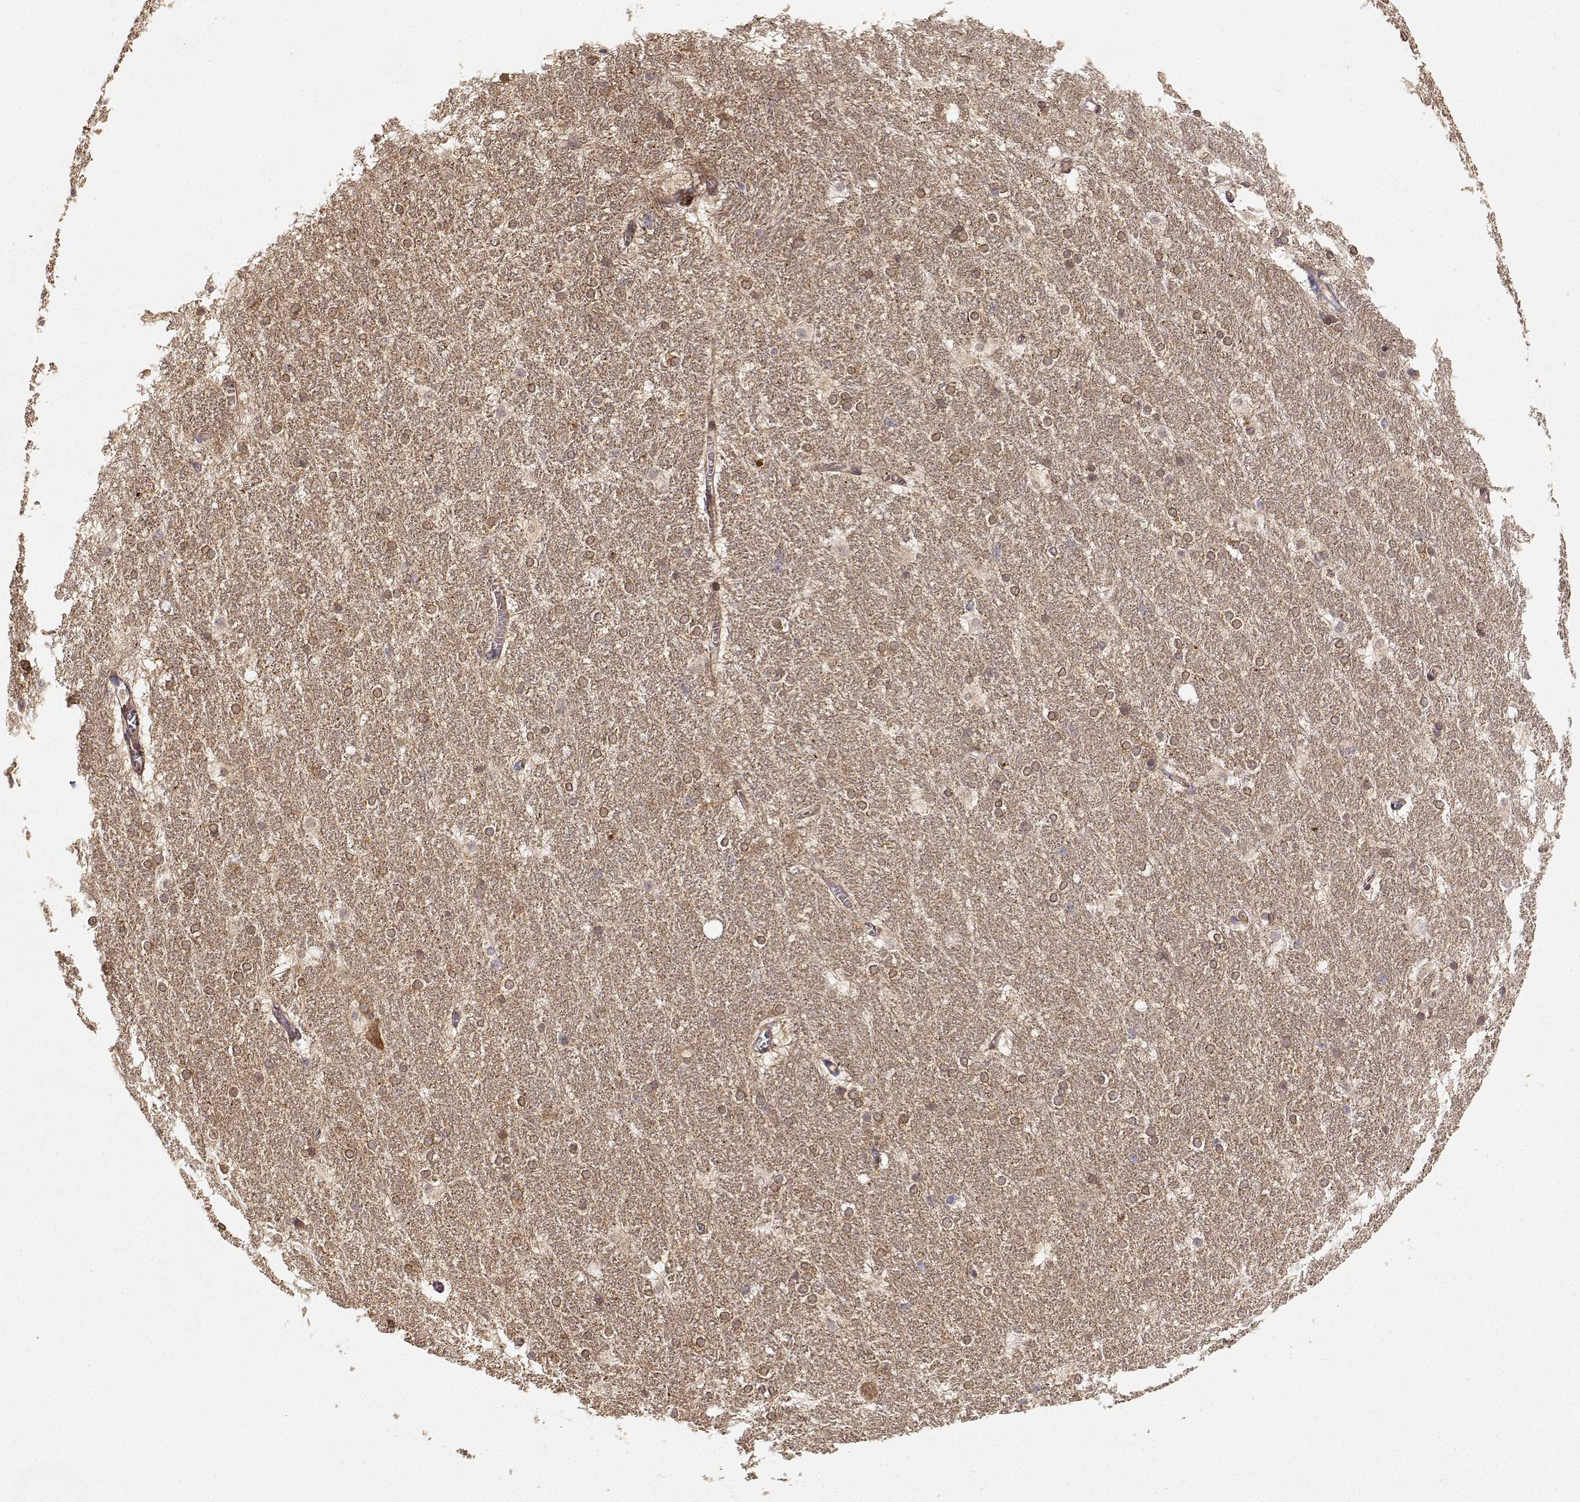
{"staining": {"intensity": "weak", "quantity": "<25%", "location": "cytoplasmic/membranous"}, "tissue": "hippocampus", "cell_type": "Glial cells", "image_type": "normal", "snomed": [{"axis": "morphology", "description": "Normal tissue, NOS"}, {"axis": "topography", "description": "Cerebral cortex"}, {"axis": "topography", "description": "Hippocampus"}], "caption": "IHC photomicrograph of benign hippocampus: human hippocampus stained with DAB (3,3'-diaminobenzidine) displays no significant protein expression in glial cells.", "gene": "PICK1", "patient": {"sex": "female", "age": 19}}